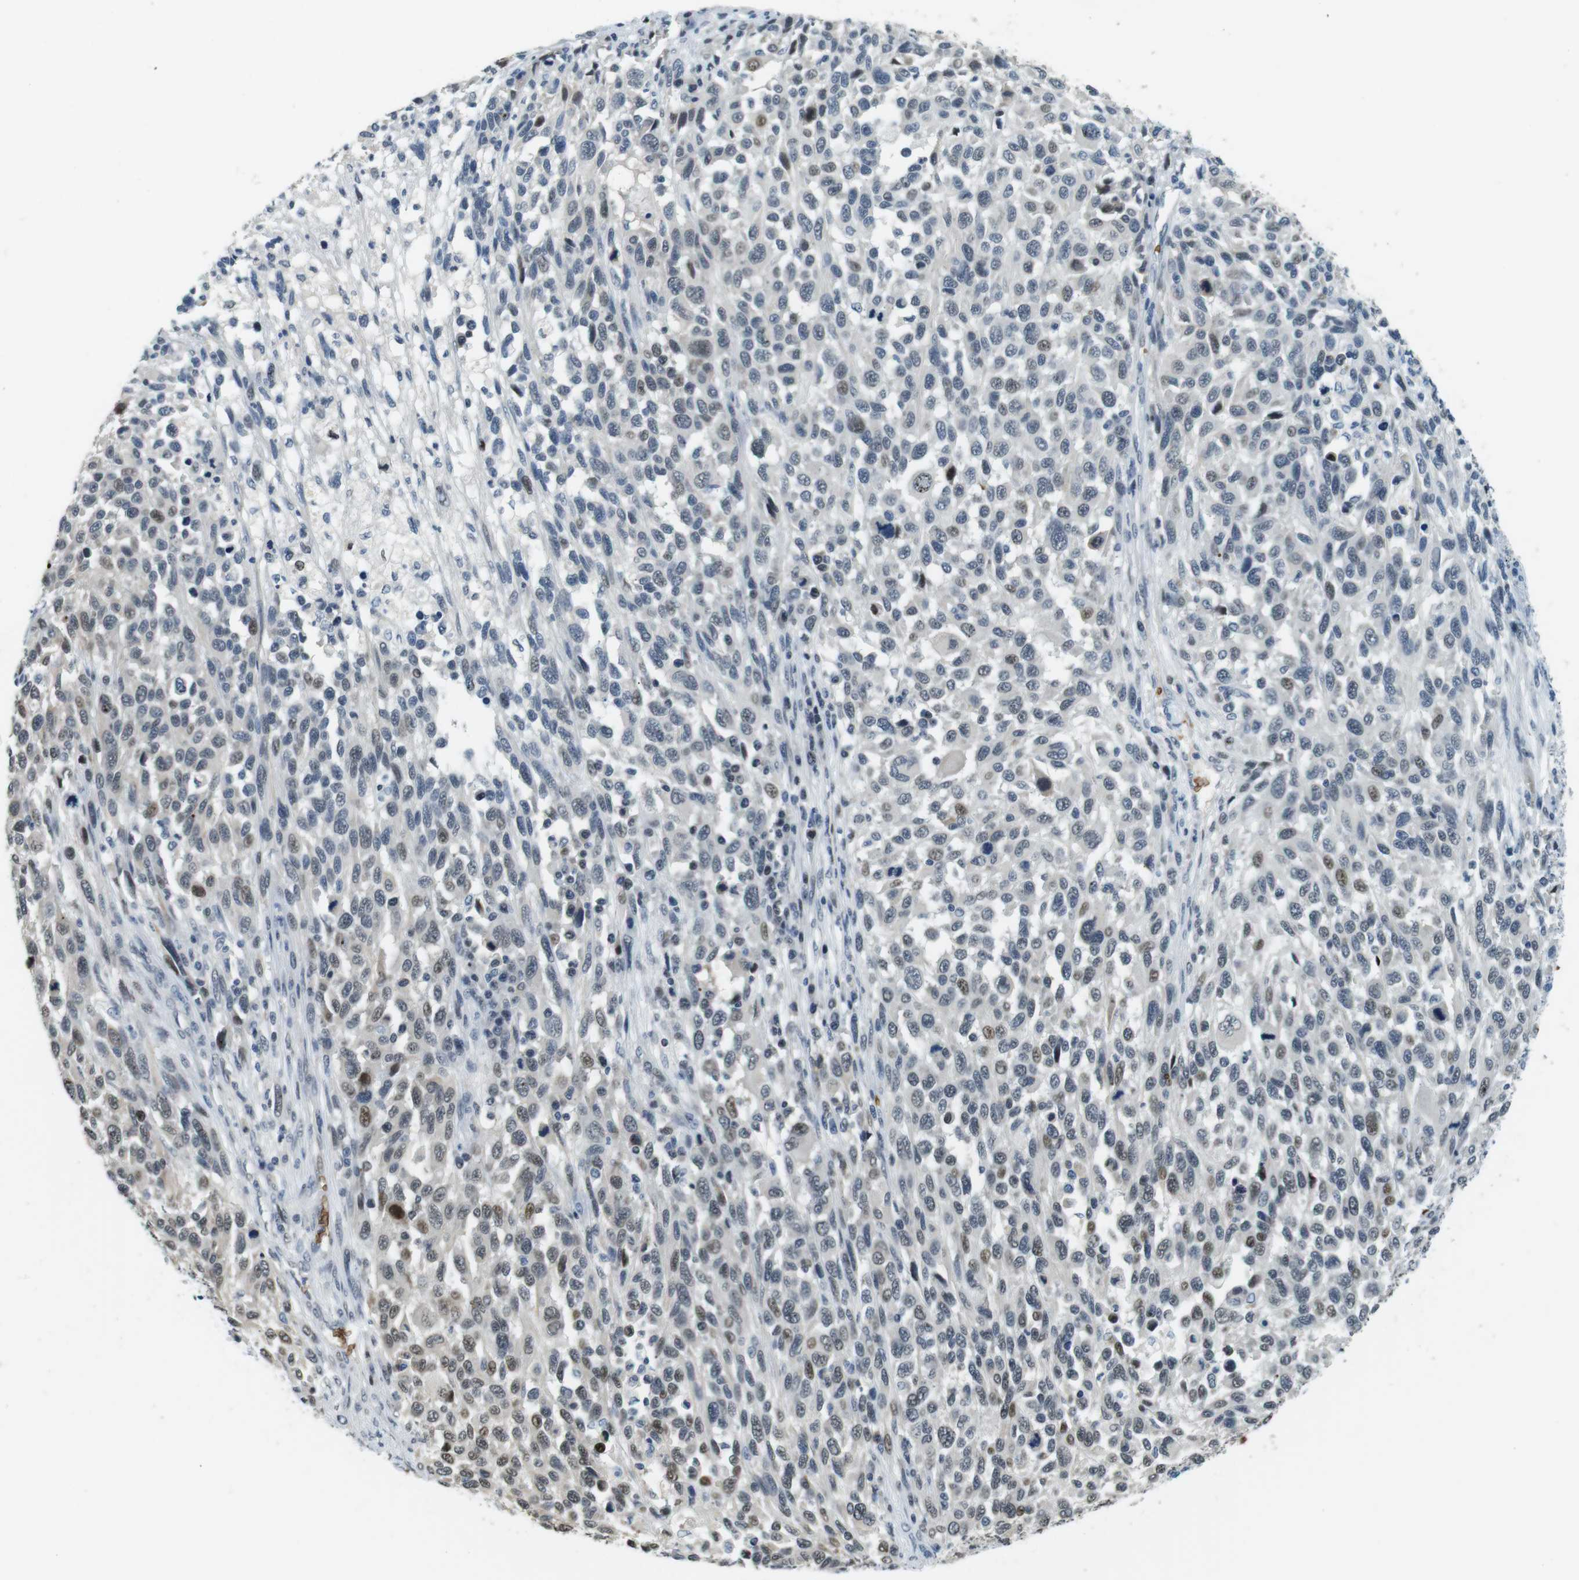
{"staining": {"intensity": "moderate", "quantity": "<25%", "location": "cytoplasmic/membranous,nuclear"}, "tissue": "melanoma", "cell_type": "Tumor cells", "image_type": "cancer", "snomed": [{"axis": "morphology", "description": "Malignant melanoma, Metastatic site"}, {"axis": "topography", "description": "Lymph node"}], "caption": "Moderate cytoplasmic/membranous and nuclear staining is present in about <25% of tumor cells in malignant melanoma (metastatic site).", "gene": "SLC4A1", "patient": {"sex": "male", "age": 61}}